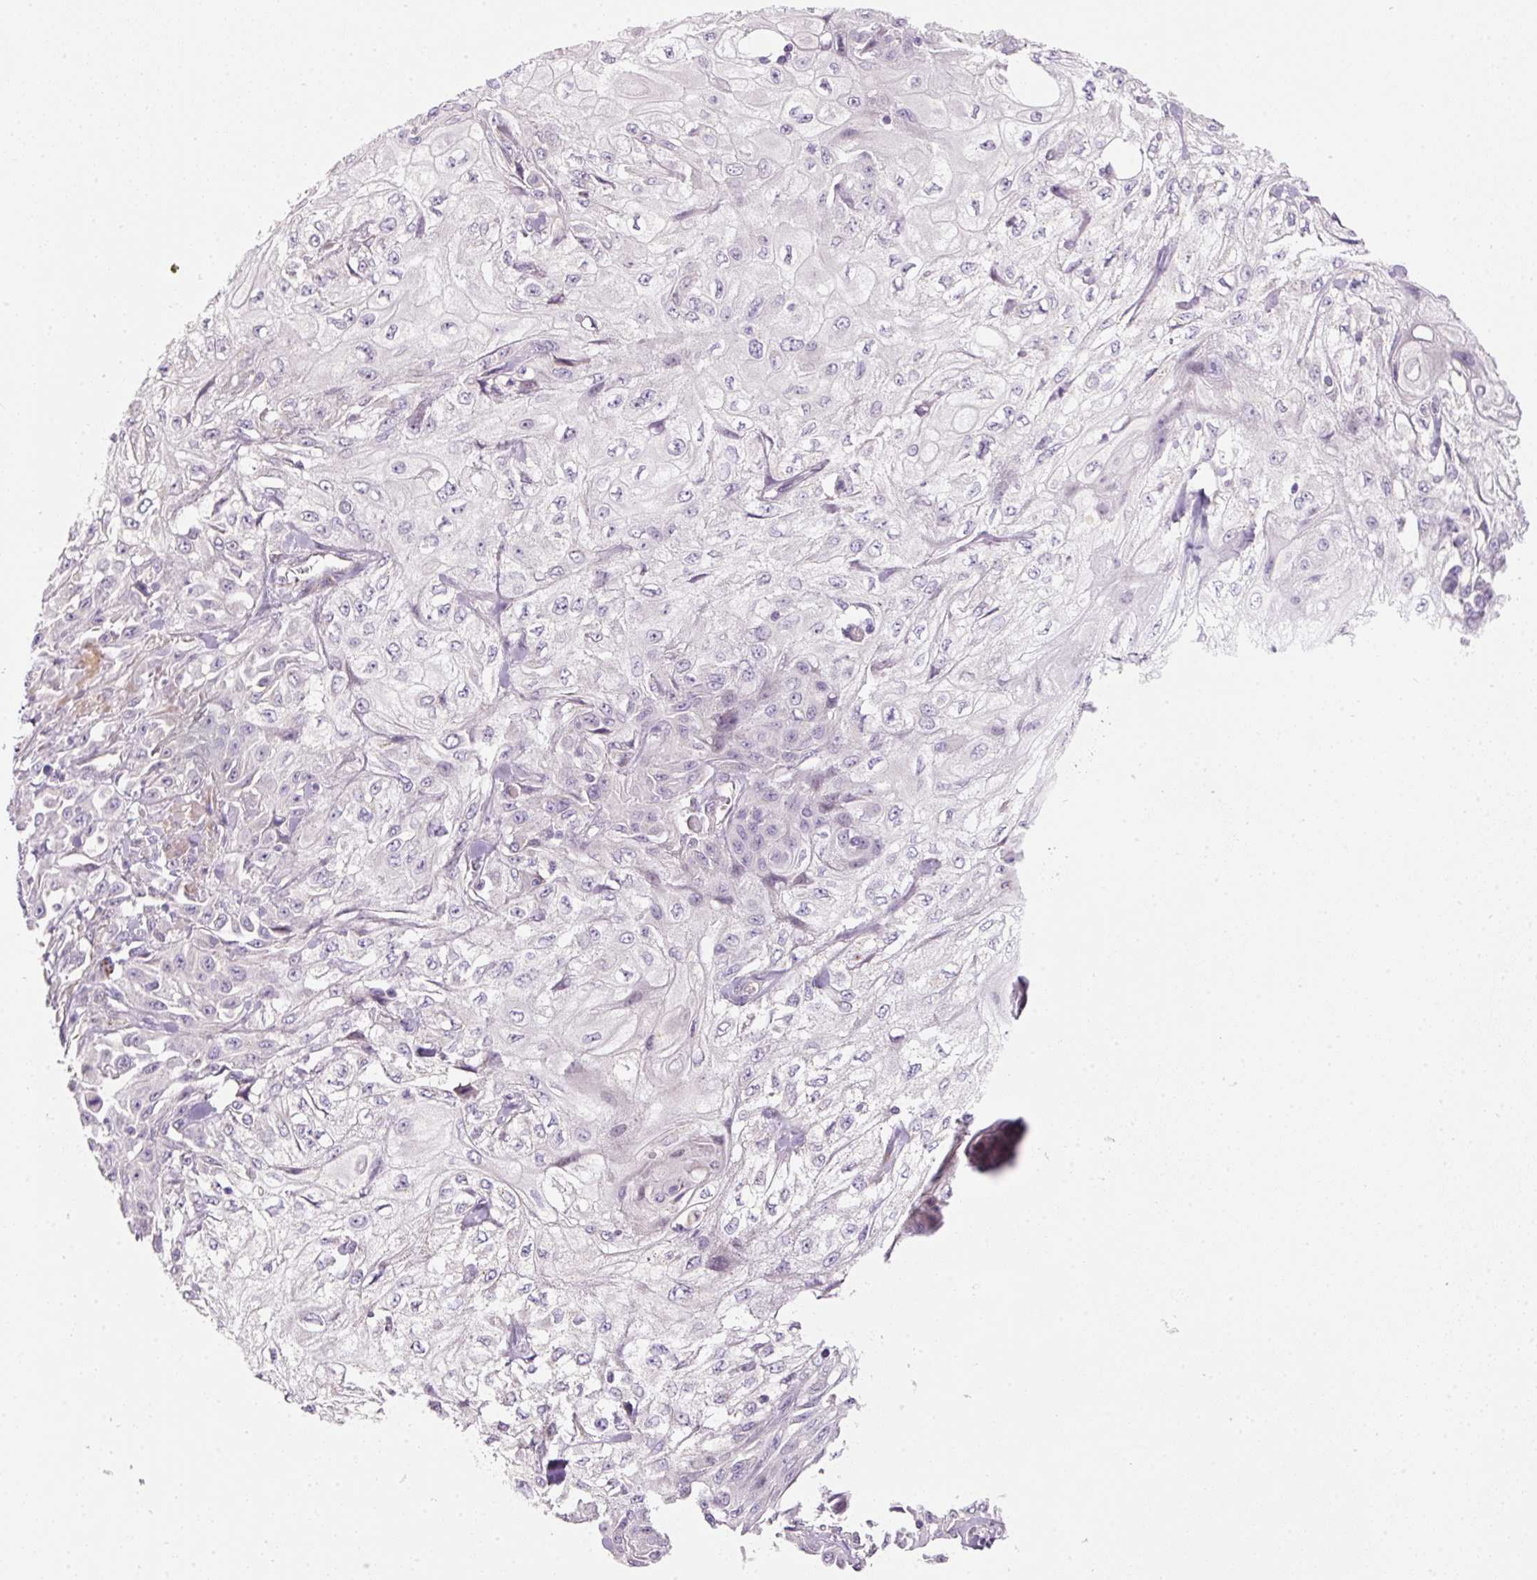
{"staining": {"intensity": "negative", "quantity": "none", "location": "none"}, "tissue": "skin cancer", "cell_type": "Tumor cells", "image_type": "cancer", "snomed": [{"axis": "morphology", "description": "Squamous cell carcinoma, NOS"}, {"axis": "morphology", "description": "Squamous cell carcinoma, metastatic, NOS"}, {"axis": "topography", "description": "Skin"}, {"axis": "topography", "description": "Lymph node"}], "caption": "High power microscopy micrograph of an immunohistochemistry photomicrograph of metastatic squamous cell carcinoma (skin), revealing no significant expression in tumor cells.", "gene": "NBPF11", "patient": {"sex": "male", "age": 75}}